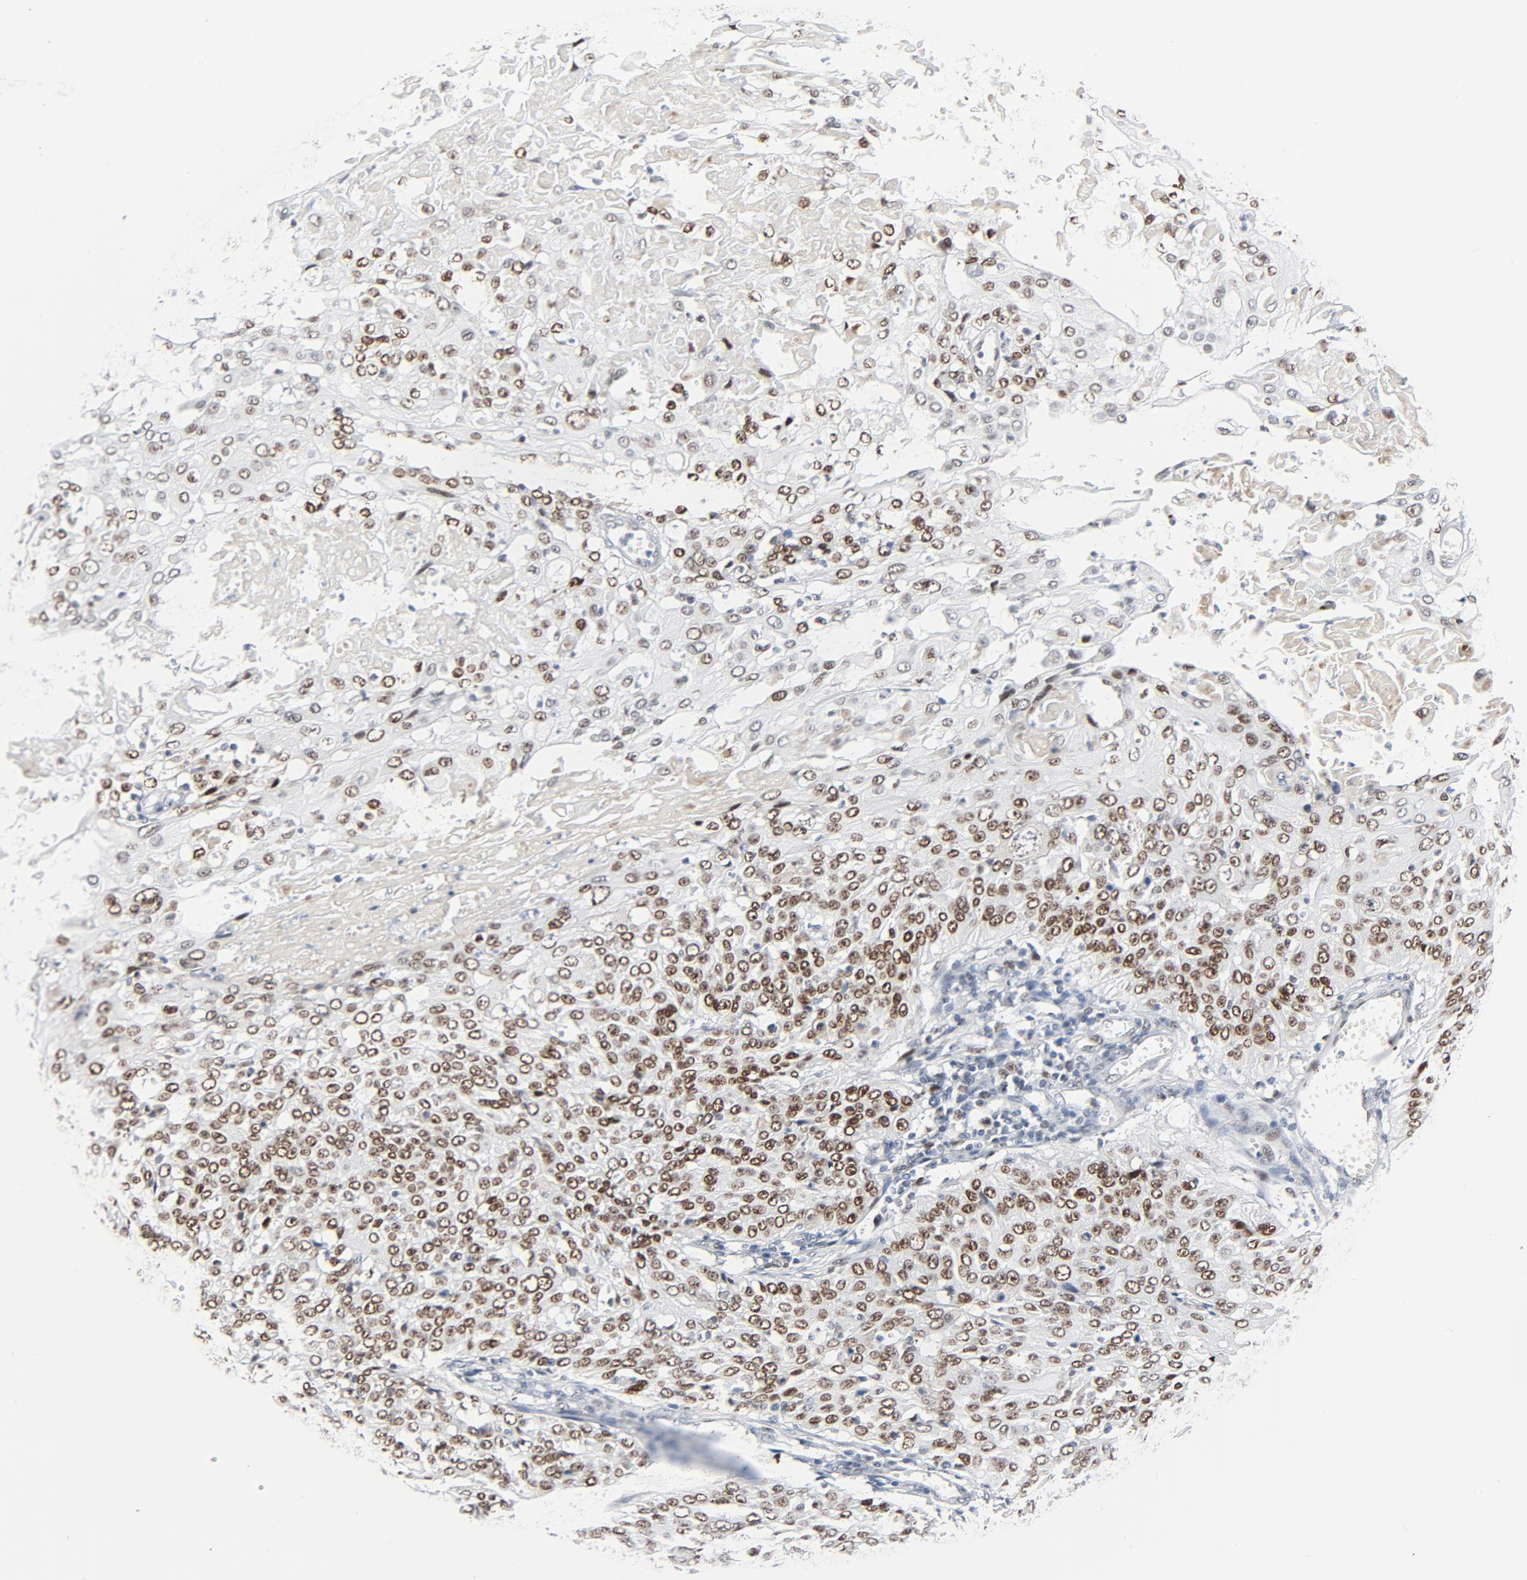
{"staining": {"intensity": "moderate", "quantity": ">75%", "location": "nuclear"}, "tissue": "cervical cancer", "cell_type": "Tumor cells", "image_type": "cancer", "snomed": [{"axis": "morphology", "description": "Squamous cell carcinoma, NOS"}, {"axis": "topography", "description": "Cervix"}], "caption": "This histopathology image reveals squamous cell carcinoma (cervical) stained with IHC to label a protein in brown. The nuclear of tumor cells show moderate positivity for the protein. Nuclei are counter-stained blue.", "gene": "POLD1", "patient": {"sex": "female", "age": 39}}